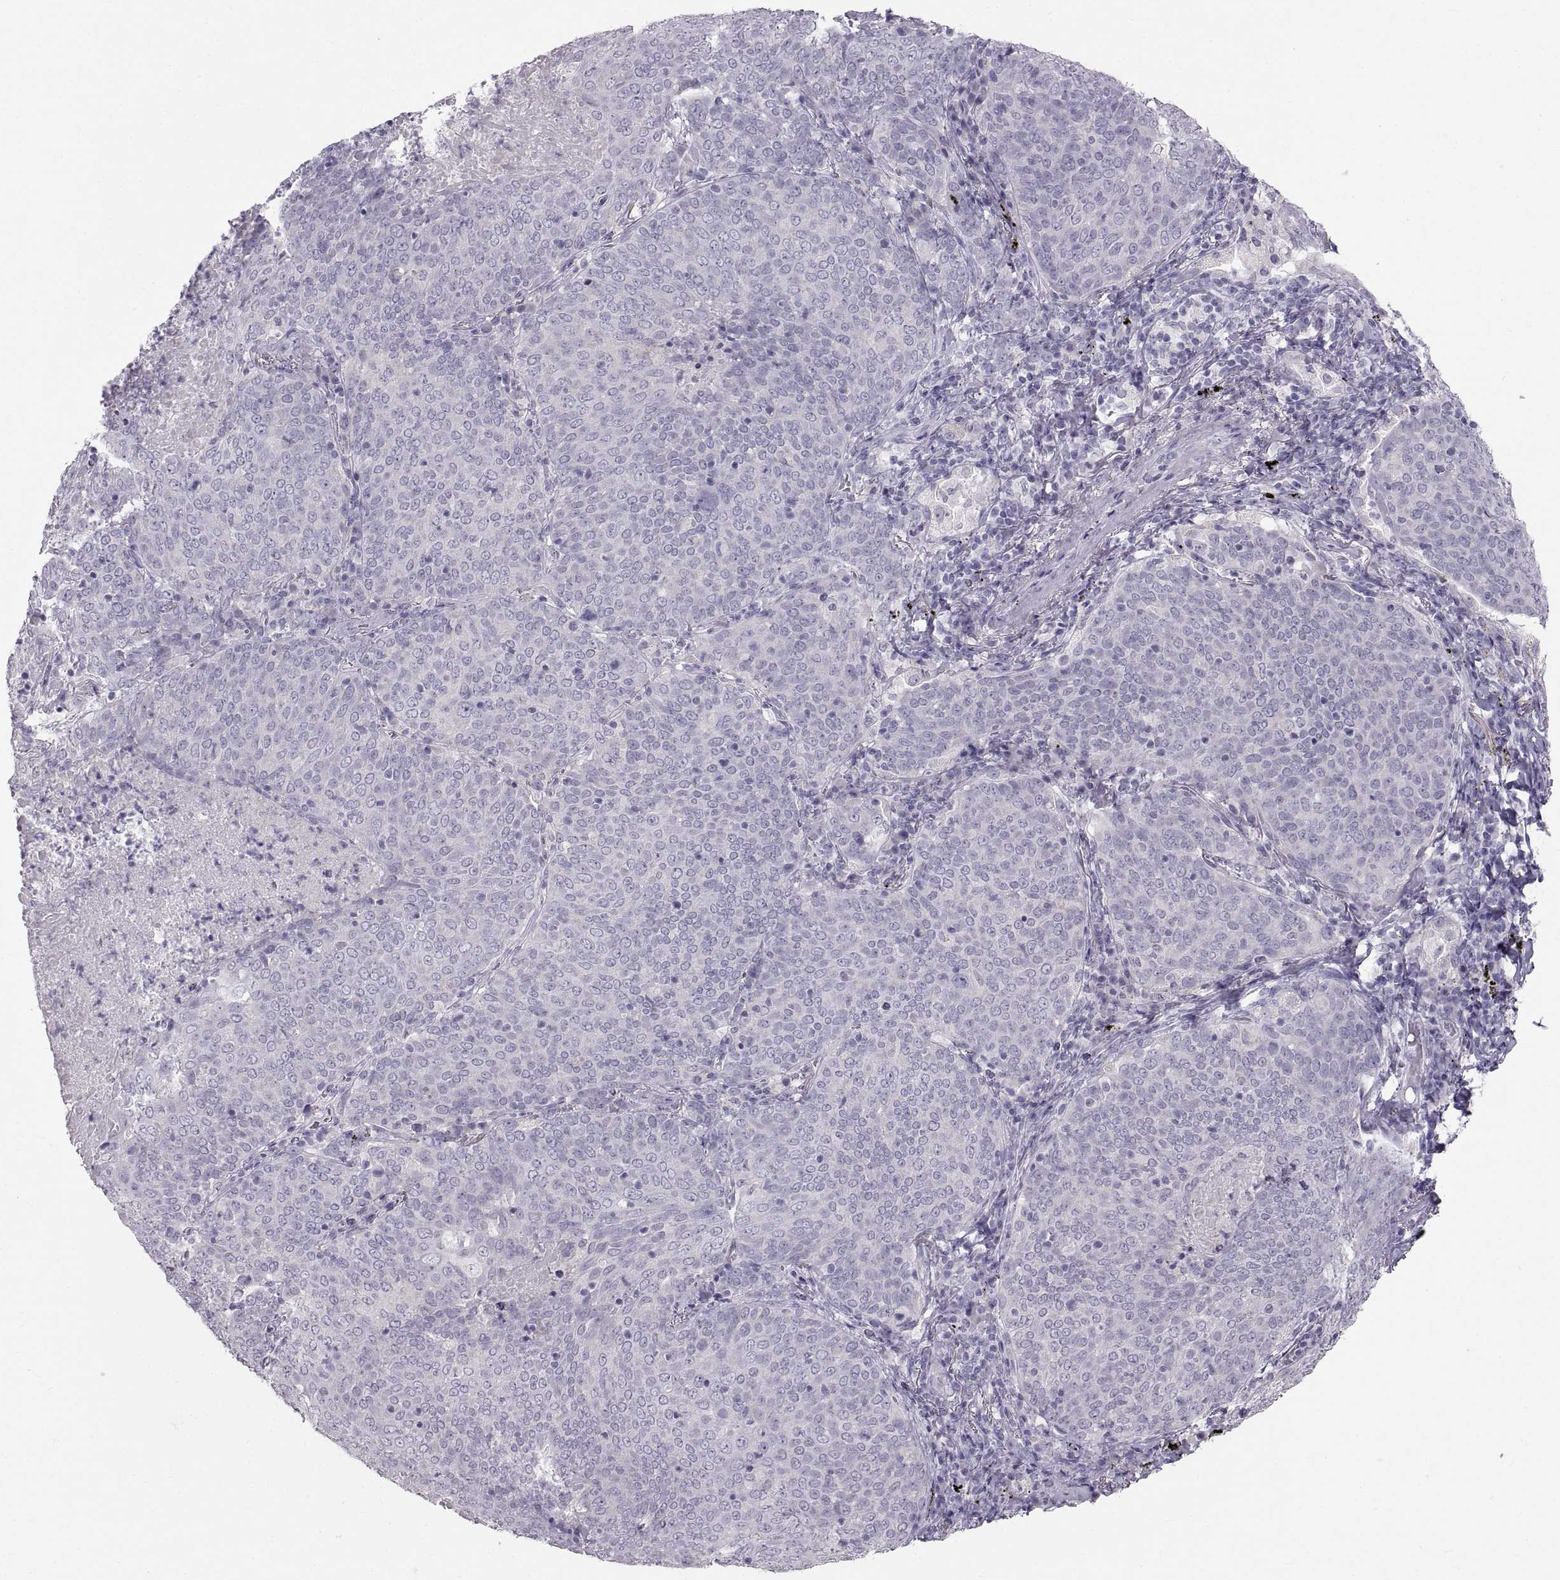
{"staining": {"intensity": "negative", "quantity": "none", "location": "none"}, "tissue": "lung cancer", "cell_type": "Tumor cells", "image_type": "cancer", "snomed": [{"axis": "morphology", "description": "Squamous cell carcinoma, NOS"}, {"axis": "topography", "description": "Lung"}], "caption": "Immunohistochemistry photomicrograph of lung cancer stained for a protein (brown), which demonstrates no expression in tumor cells. The staining is performed using DAB (3,3'-diaminobenzidine) brown chromogen with nuclei counter-stained in using hematoxylin.", "gene": "WBP2NL", "patient": {"sex": "male", "age": 82}}